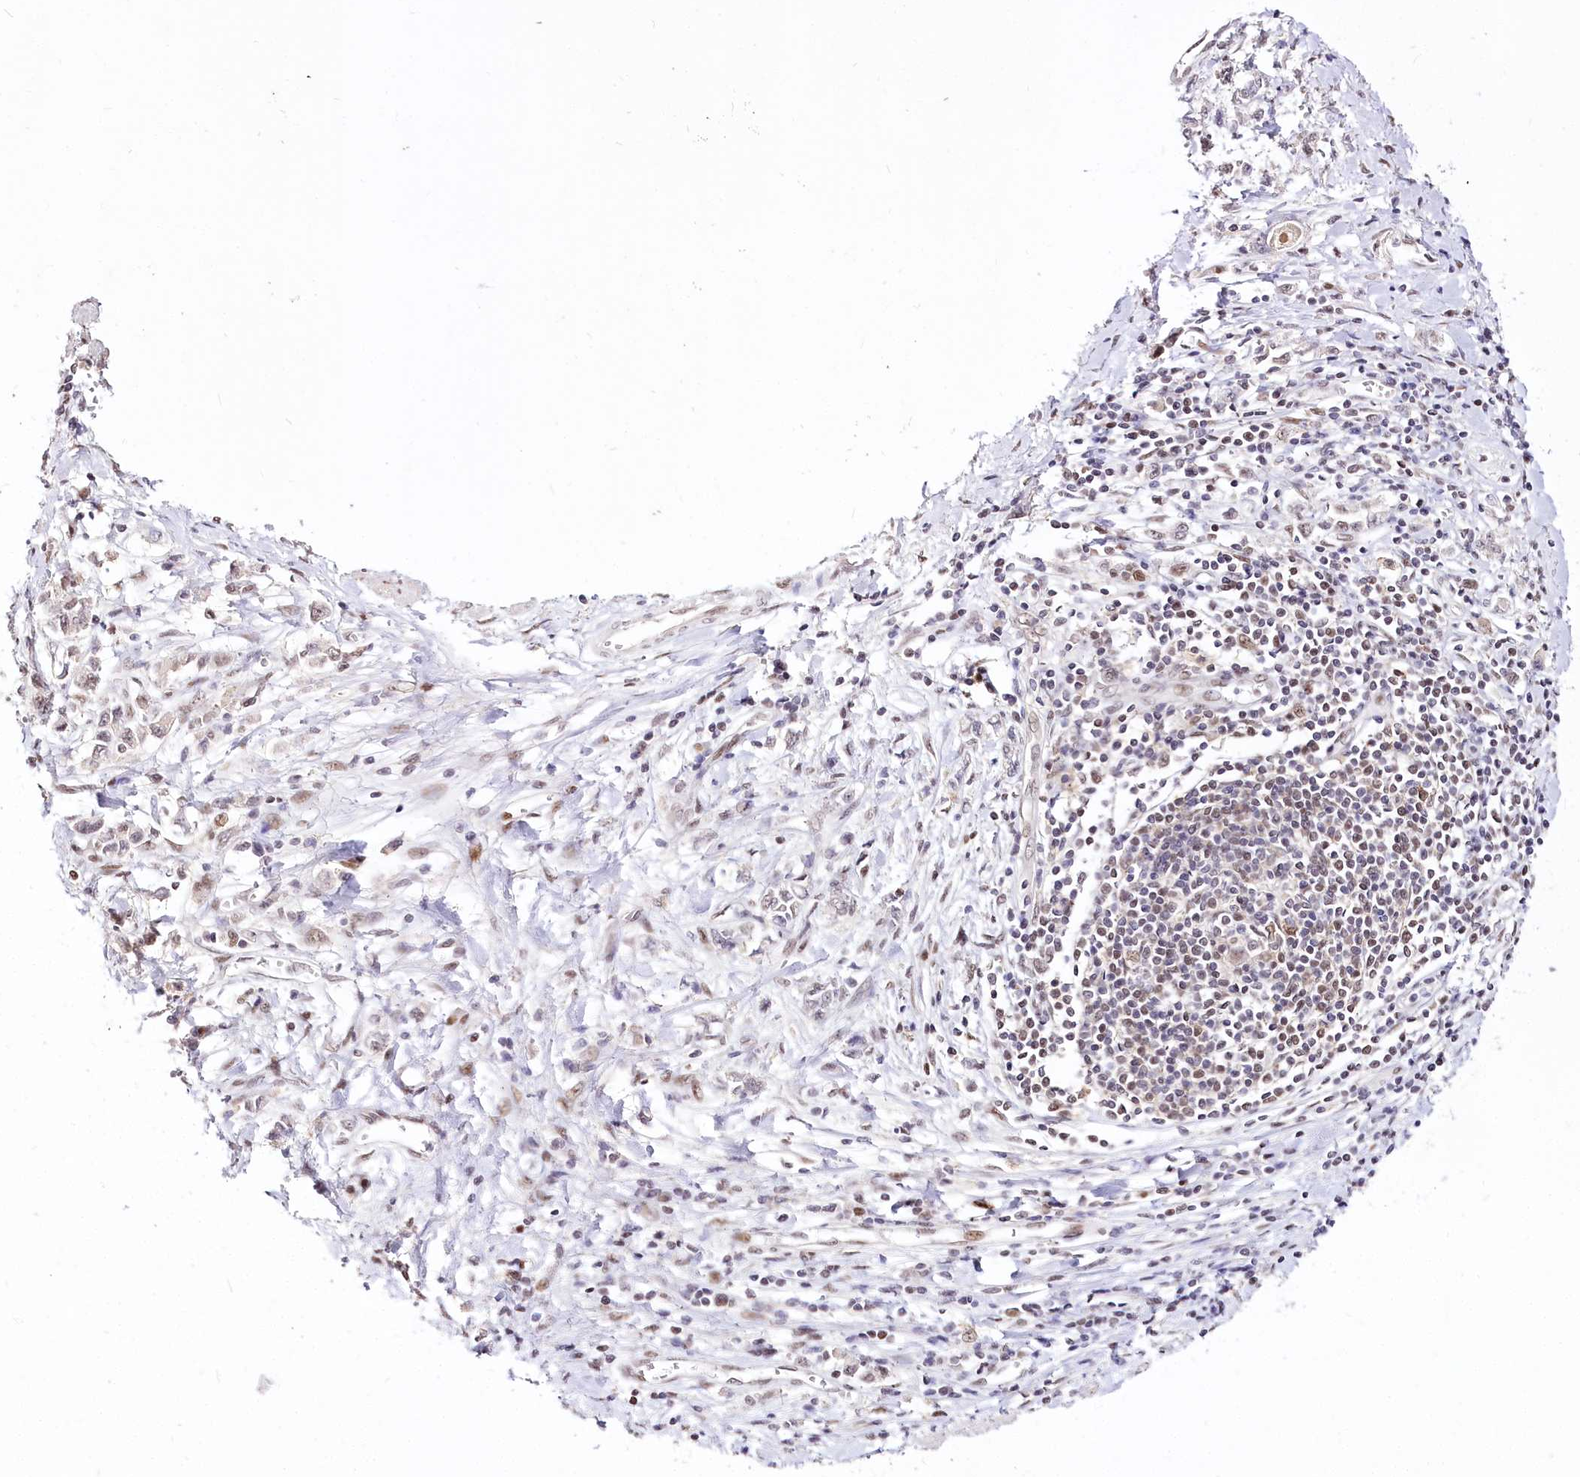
{"staining": {"intensity": "weak", "quantity": ">75%", "location": "nuclear"}, "tissue": "stomach cancer", "cell_type": "Tumor cells", "image_type": "cancer", "snomed": [{"axis": "morphology", "description": "Adenocarcinoma, NOS"}, {"axis": "topography", "description": "Stomach"}], "caption": "Tumor cells reveal low levels of weak nuclear positivity in approximately >75% of cells in human stomach adenocarcinoma.", "gene": "POLA2", "patient": {"sex": "female", "age": 76}}